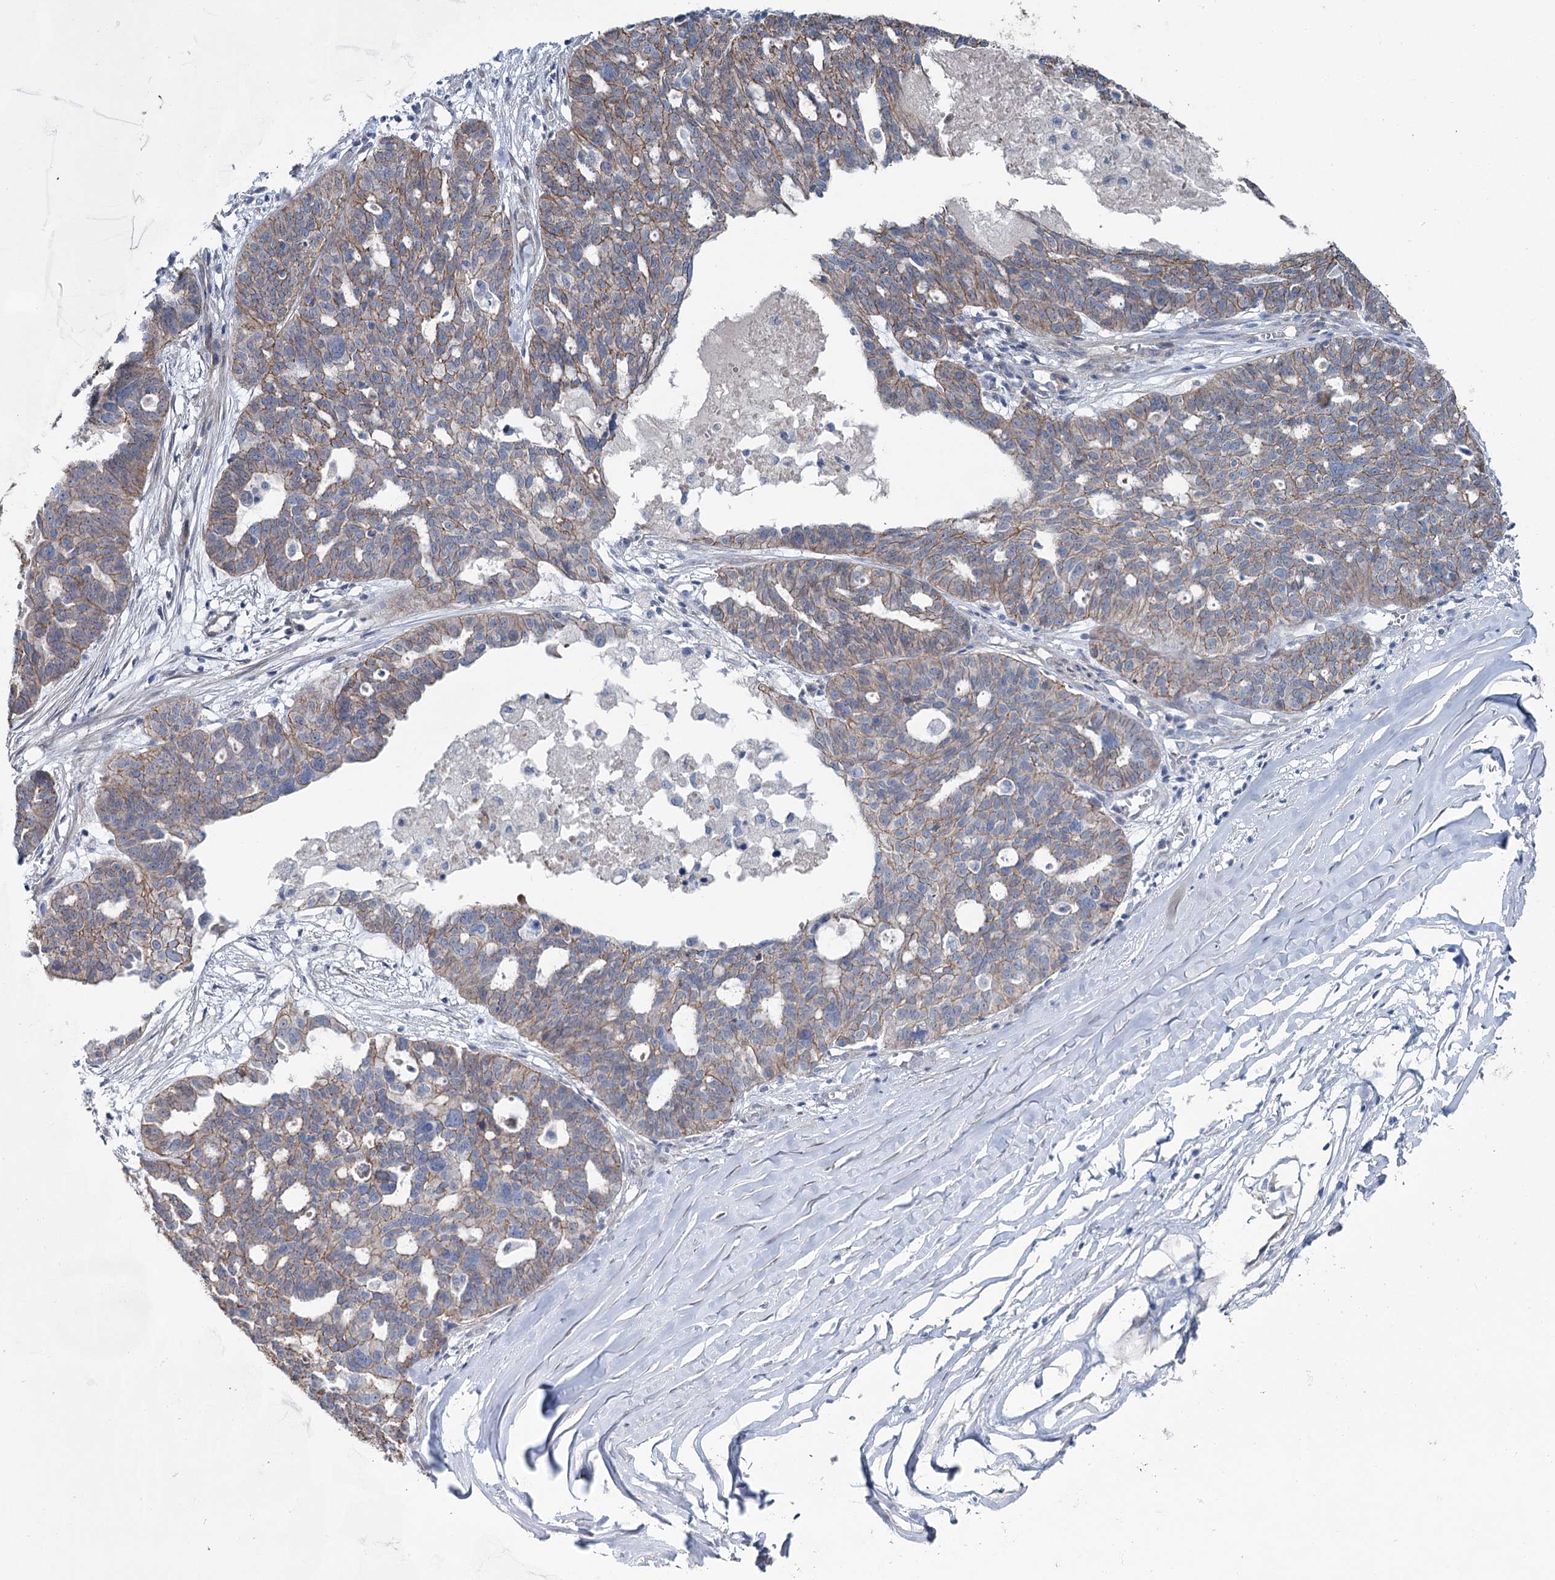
{"staining": {"intensity": "moderate", "quantity": "25%-75%", "location": "cytoplasmic/membranous"}, "tissue": "ovarian cancer", "cell_type": "Tumor cells", "image_type": "cancer", "snomed": [{"axis": "morphology", "description": "Cystadenocarcinoma, serous, NOS"}, {"axis": "topography", "description": "Ovary"}], "caption": "This is a photomicrograph of immunohistochemistry staining of ovarian serous cystadenocarcinoma, which shows moderate positivity in the cytoplasmic/membranous of tumor cells.", "gene": "FAM120B", "patient": {"sex": "female", "age": 59}}